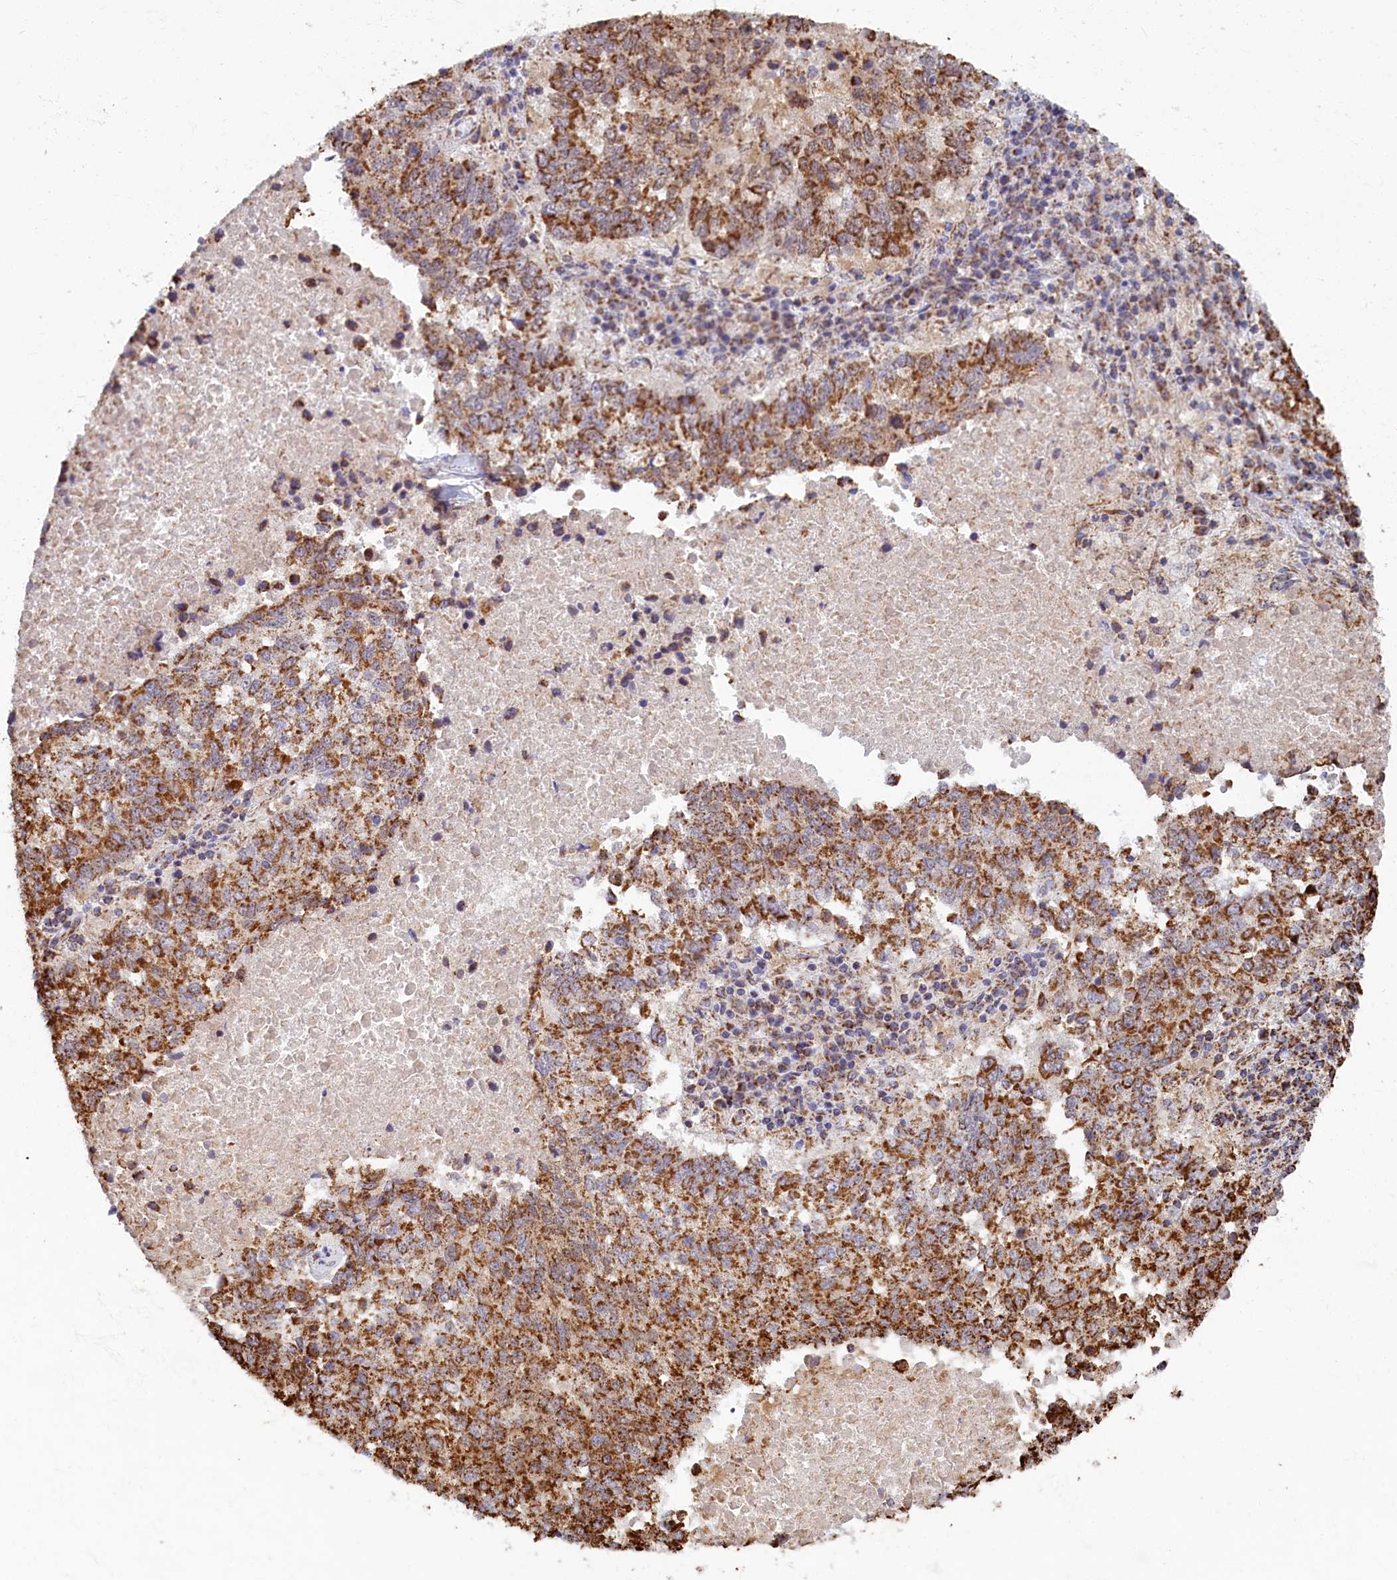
{"staining": {"intensity": "moderate", "quantity": ">75%", "location": "cytoplasmic/membranous"}, "tissue": "lung cancer", "cell_type": "Tumor cells", "image_type": "cancer", "snomed": [{"axis": "morphology", "description": "Squamous cell carcinoma, NOS"}, {"axis": "topography", "description": "Lung"}], "caption": "A histopathology image showing moderate cytoplasmic/membranous staining in about >75% of tumor cells in lung cancer, as visualized by brown immunohistochemical staining.", "gene": "SPR", "patient": {"sex": "male", "age": 73}}